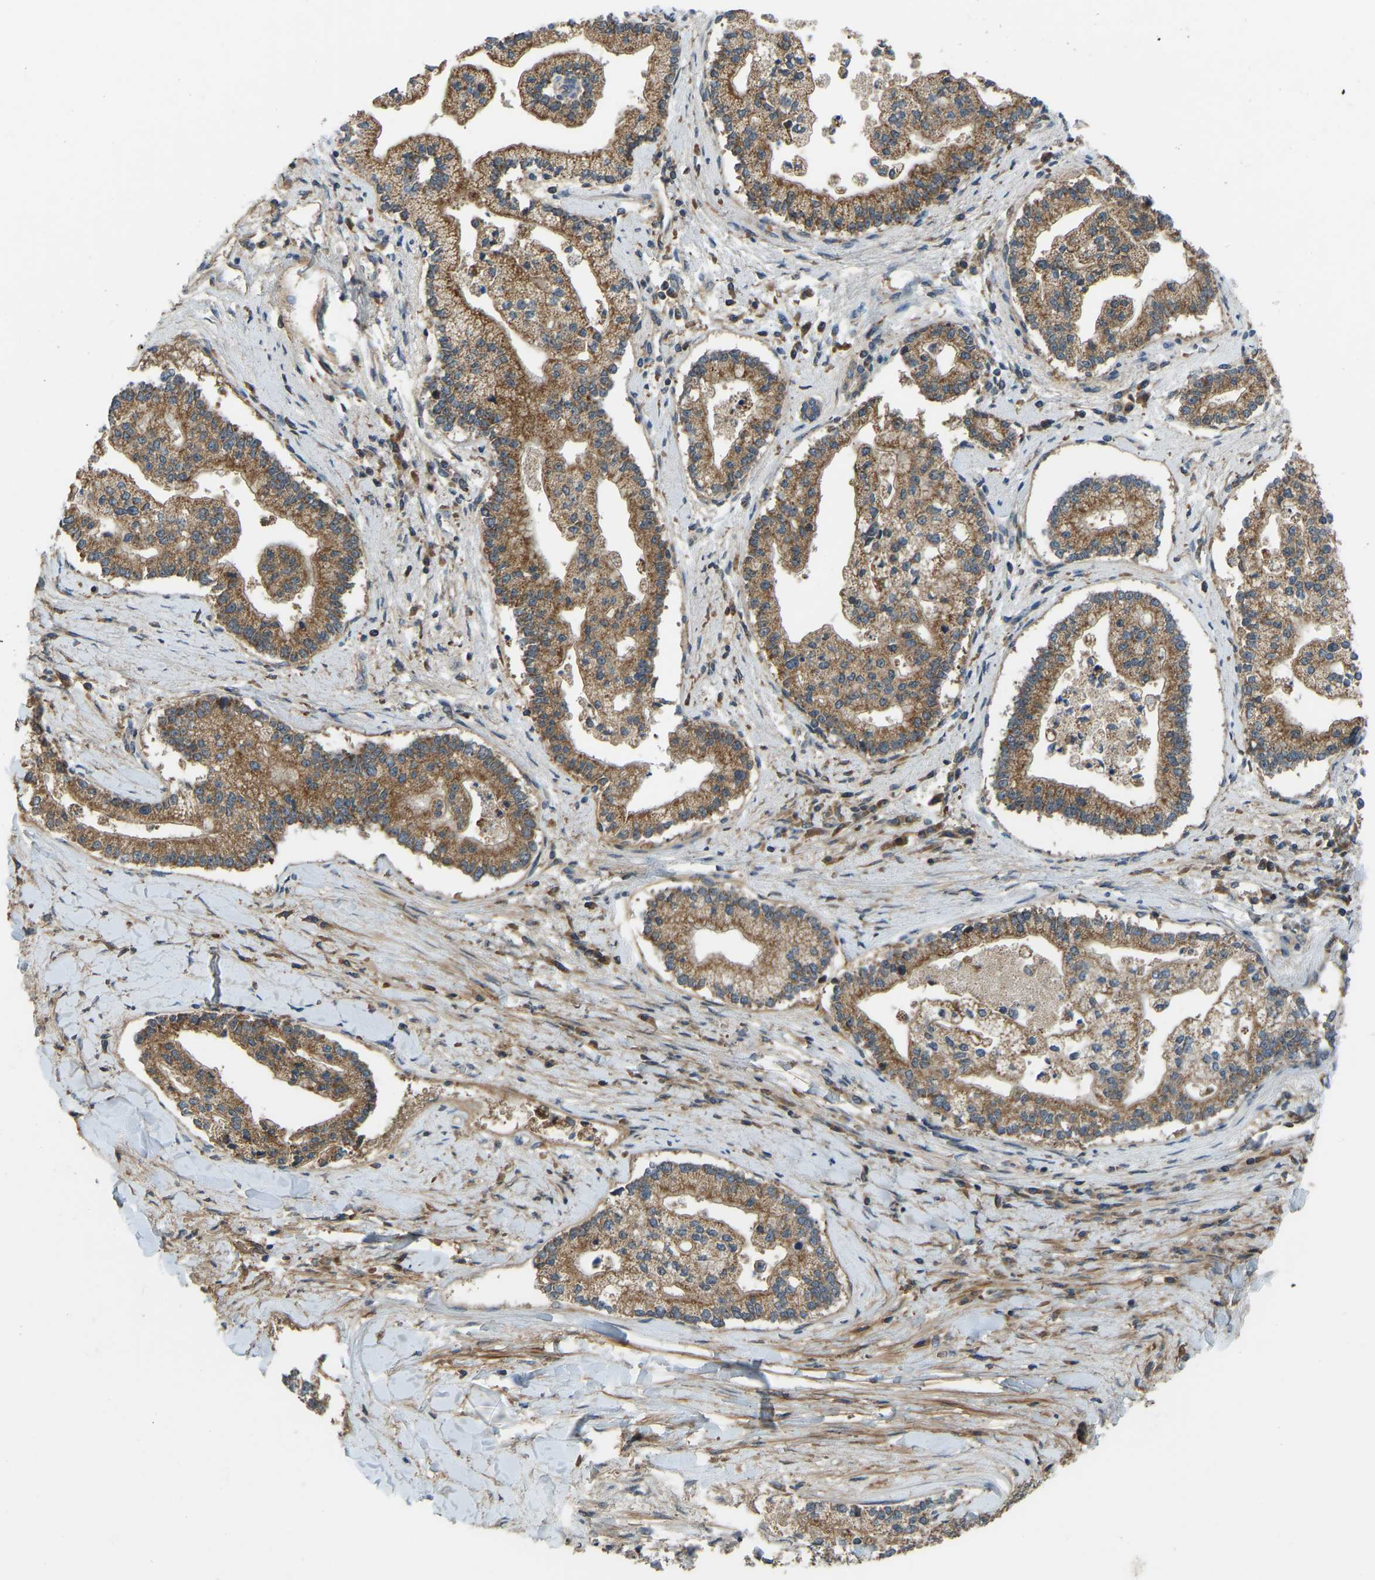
{"staining": {"intensity": "moderate", "quantity": ">75%", "location": "cytoplasmic/membranous"}, "tissue": "liver cancer", "cell_type": "Tumor cells", "image_type": "cancer", "snomed": [{"axis": "morphology", "description": "Cholangiocarcinoma"}, {"axis": "topography", "description": "Liver"}], "caption": "Immunohistochemistry (IHC) of liver cancer (cholangiocarcinoma) shows medium levels of moderate cytoplasmic/membranous positivity in approximately >75% of tumor cells.", "gene": "ZNF71", "patient": {"sex": "male", "age": 50}}